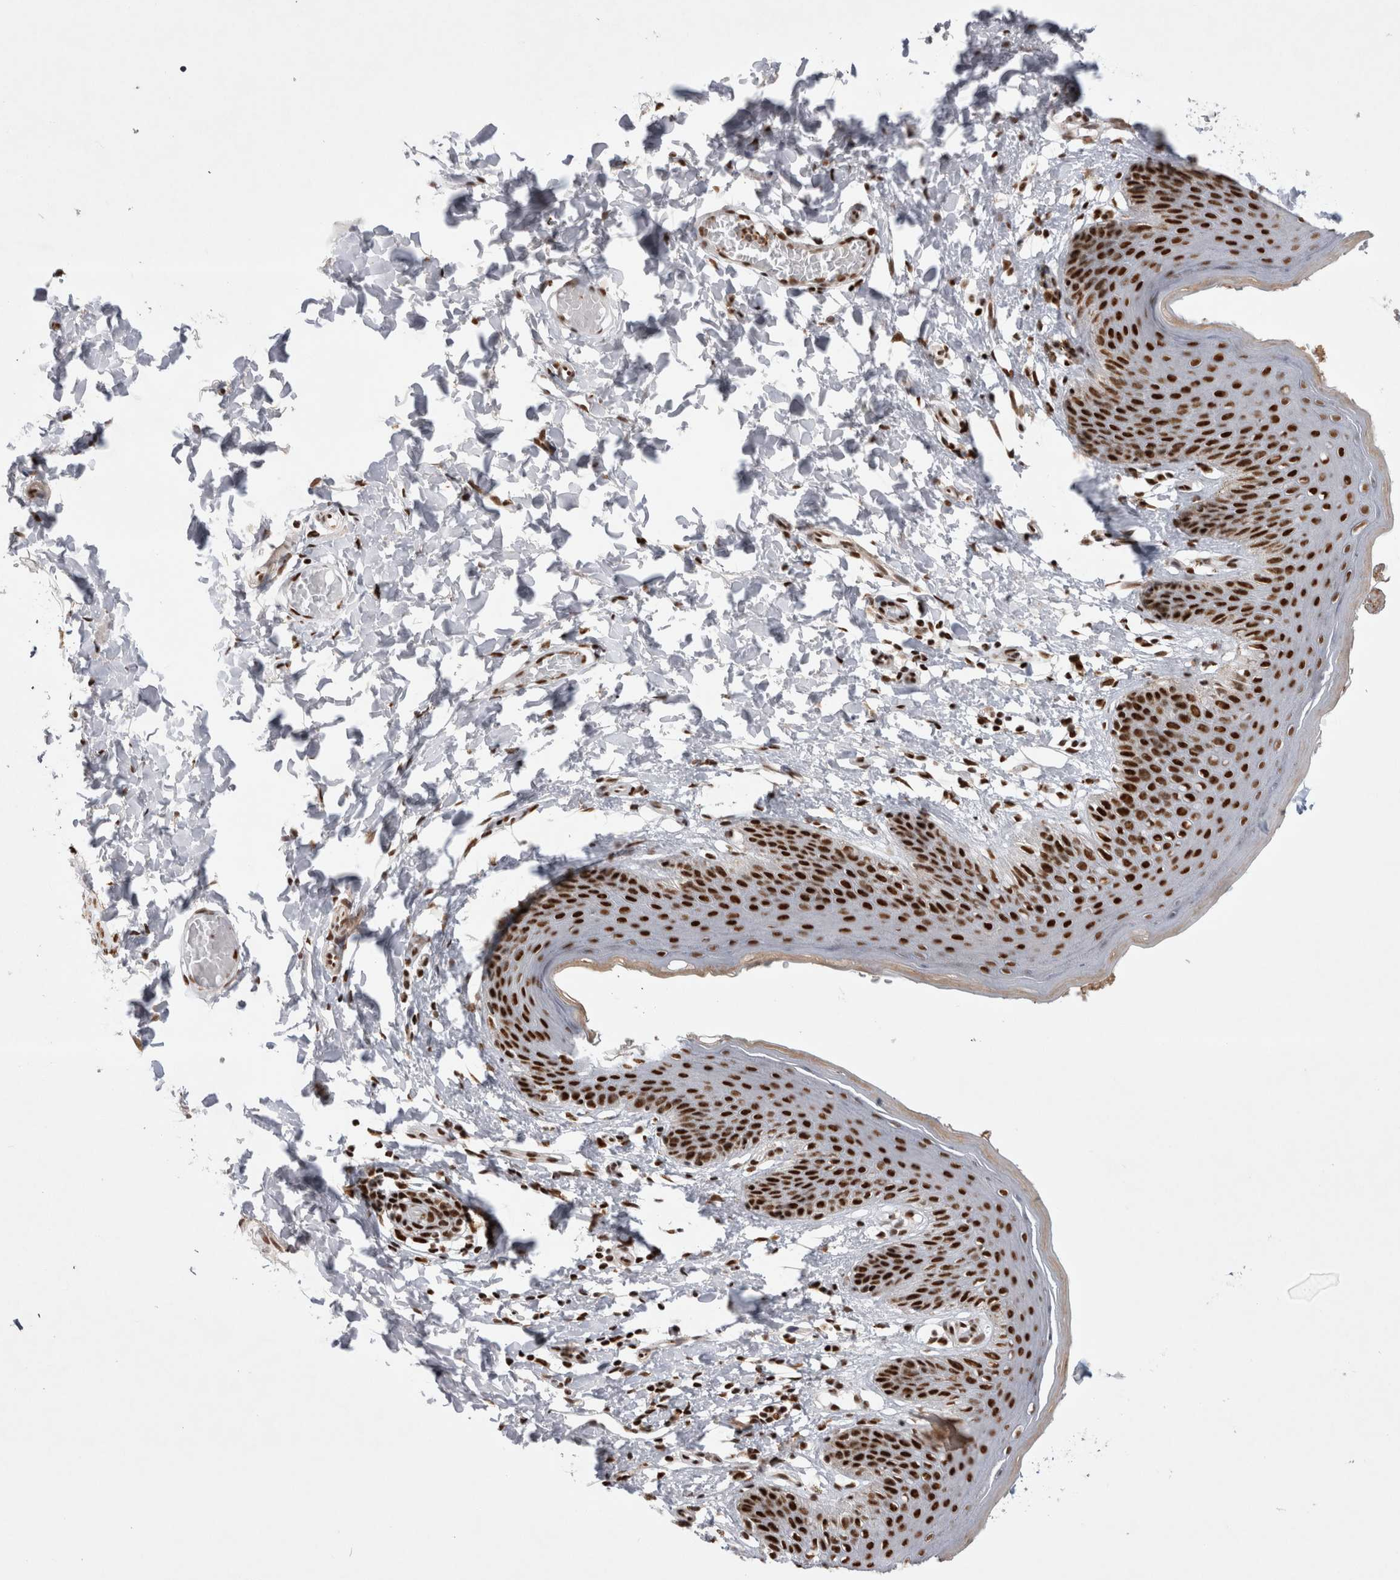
{"staining": {"intensity": "strong", "quantity": ">75%", "location": "nuclear"}, "tissue": "skin", "cell_type": "Epidermal cells", "image_type": "normal", "snomed": [{"axis": "morphology", "description": "Normal tissue, NOS"}, {"axis": "topography", "description": "Vulva"}], "caption": "A brown stain highlights strong nuclear staining of a protein in epidermal cells of normal human skin. The staining is performed using DAB brown chromogen to label protein expression. The nuclei are counter-stained blue using hematoxylin.", "gene": "EYA2", "patient": {"sex": "female", "age": 66}}